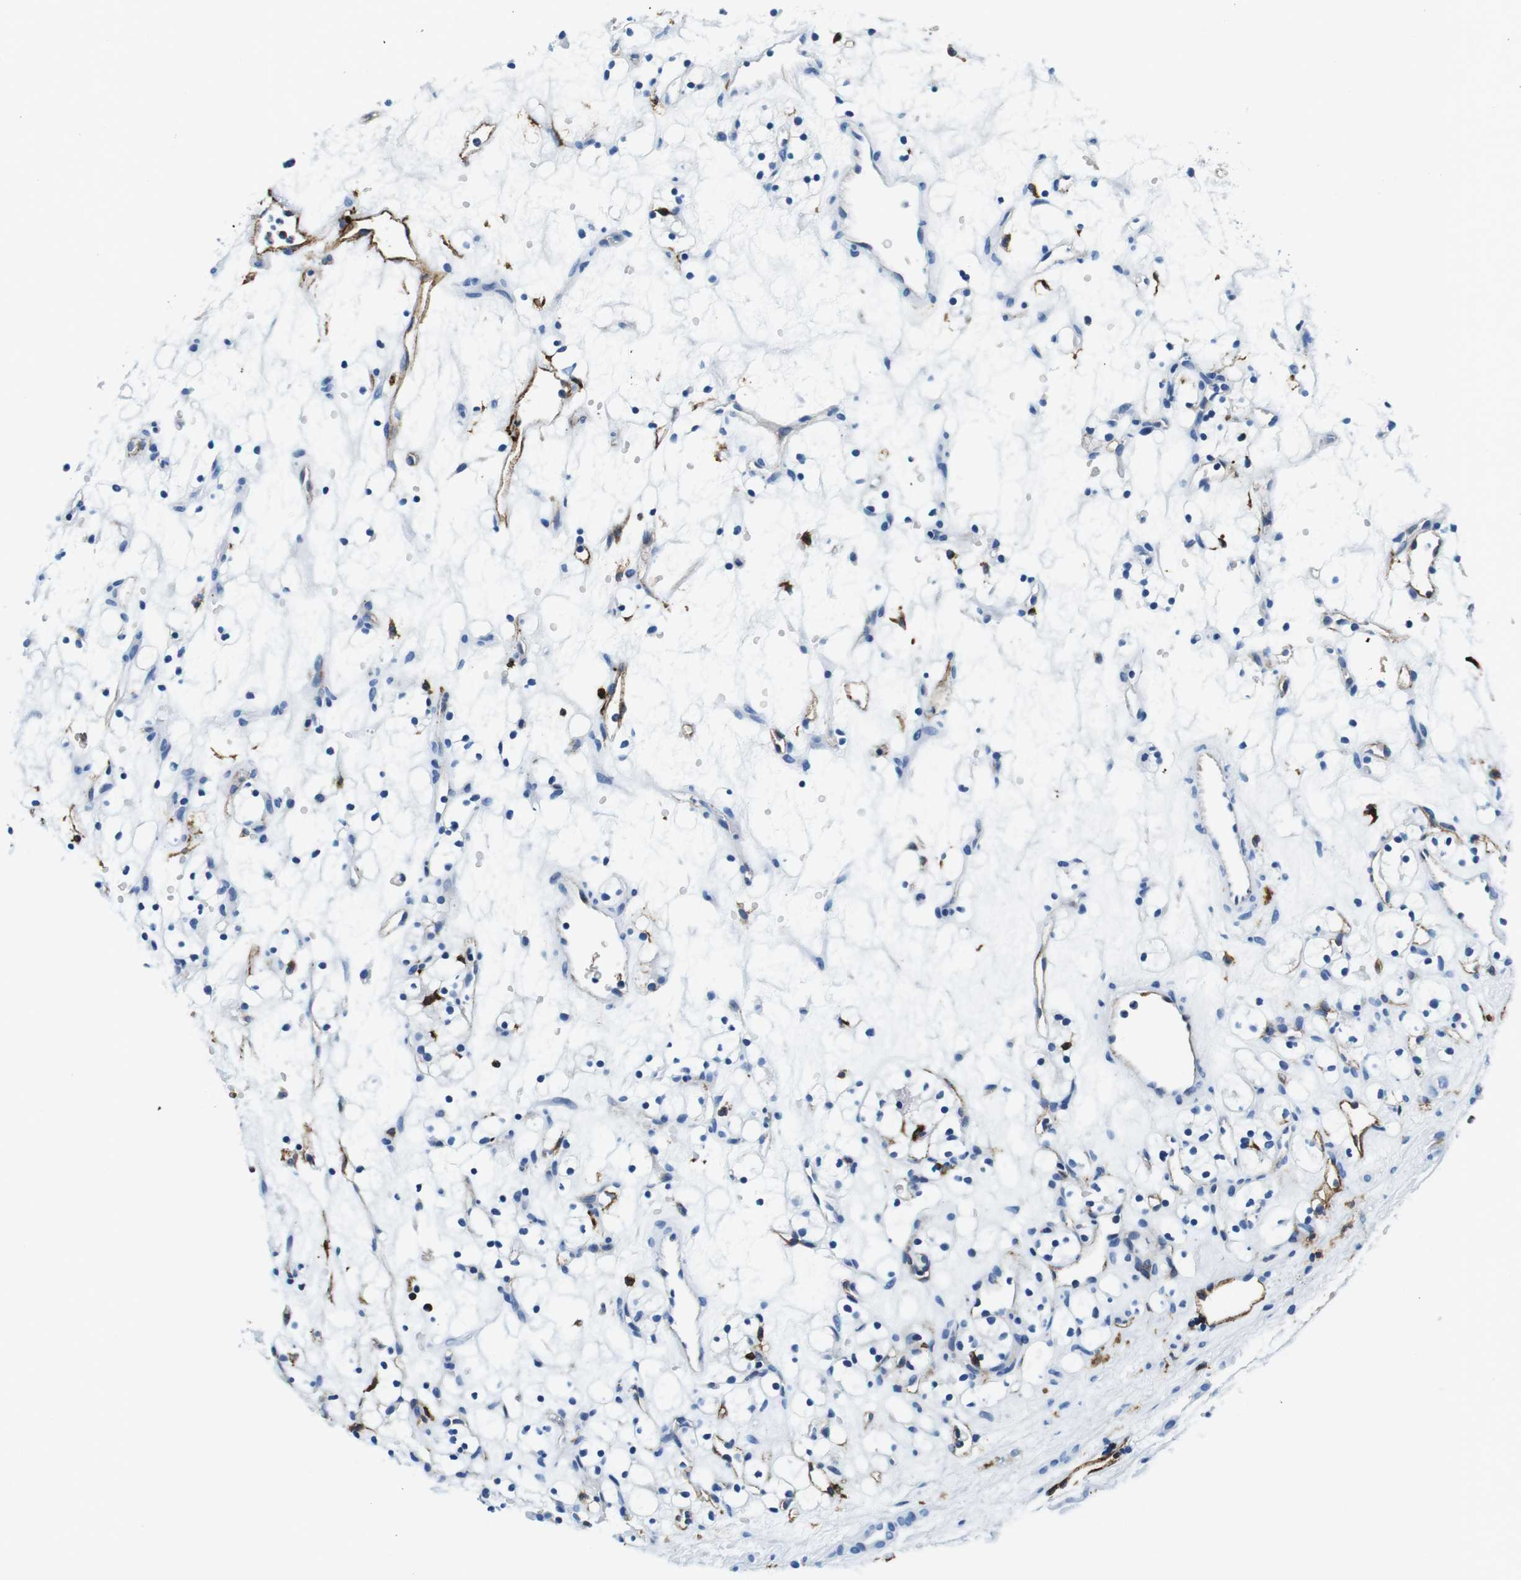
{"staining": {"intensity": "negative", "quantity": "none", "location": "none"}, "tissue": "renal cancer", "cell_type": "Tumor cells", "image_type": "cancer", "snomed": [{"axis": "morphology", "description": "Adenocarcinoma, NOS"}, {"axis": "topography", "description": "Kidney"}], "caption": "This is an immunohistochemistry (IHC) photomicrograph of adenocarcinoma (renal). There is no expression in tumor cells.", "gene": "HLA-DRB1", "patient": {"sex": "female", "age": 60}}